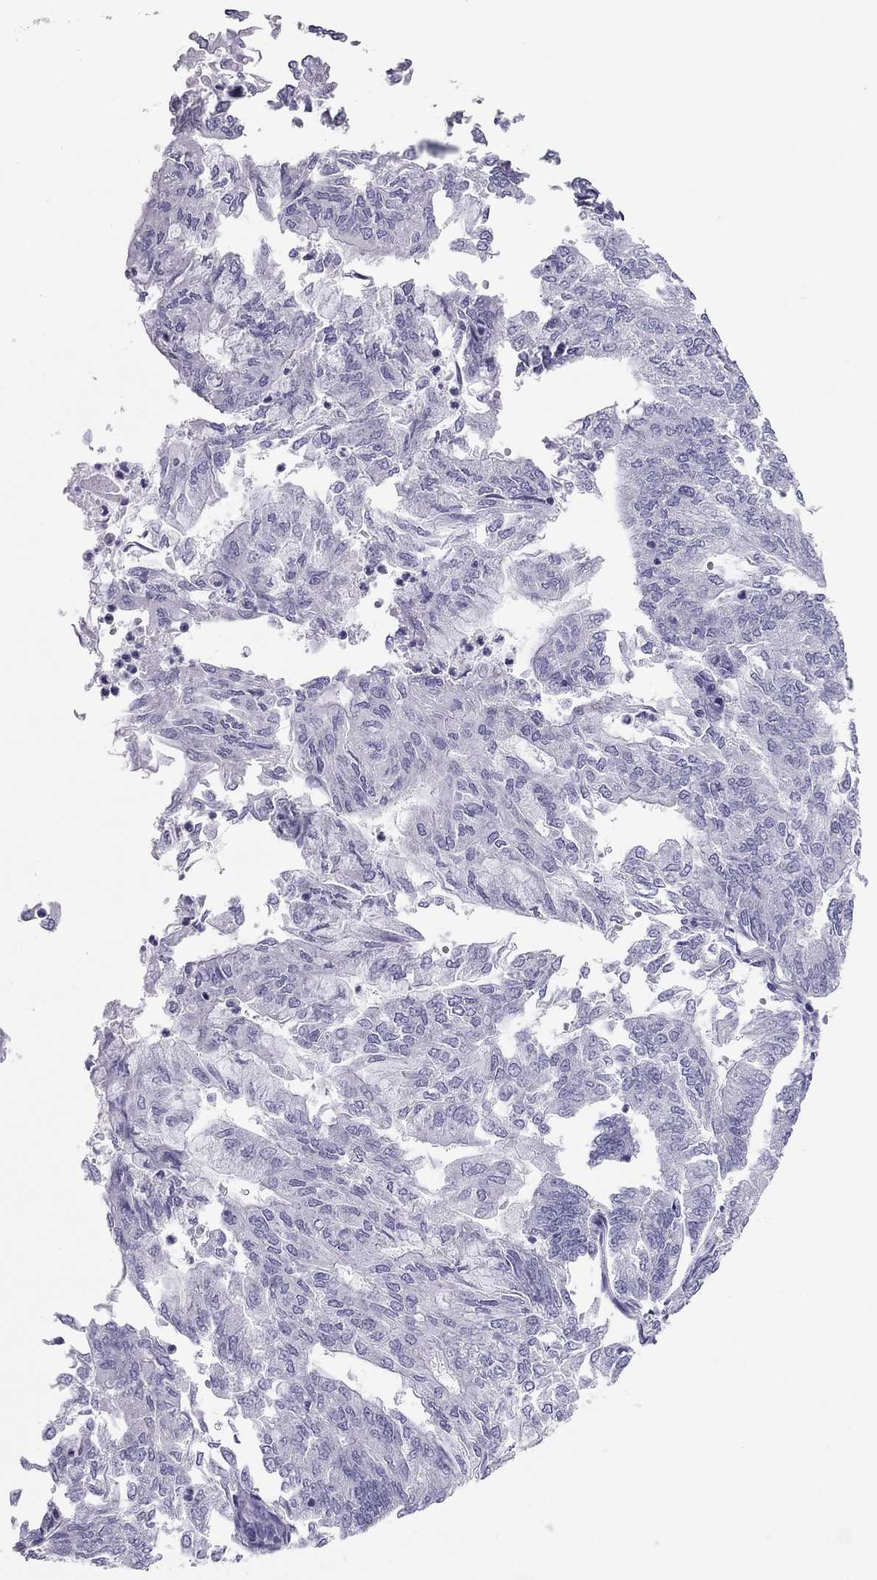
{"staining": {"intensity": "negative", "quantity": "none", "location": "none"}, "tissue": "endometrial cancer", "cell_type": "Tumor cells", "image_type": "cancer", "snomed": [{"axis": "morphology", "description": "Adenocarcinoma, NOS"}, {"axis": "topography", "description": "Endometrium"}], "caption": "High power microscopy micrograph of an IHC micrograph of endometrial cancer, revealing no significant positivity in tumor cells.", "gene": "TRPM3", "patient": {"sex": "female", "age": 59}}